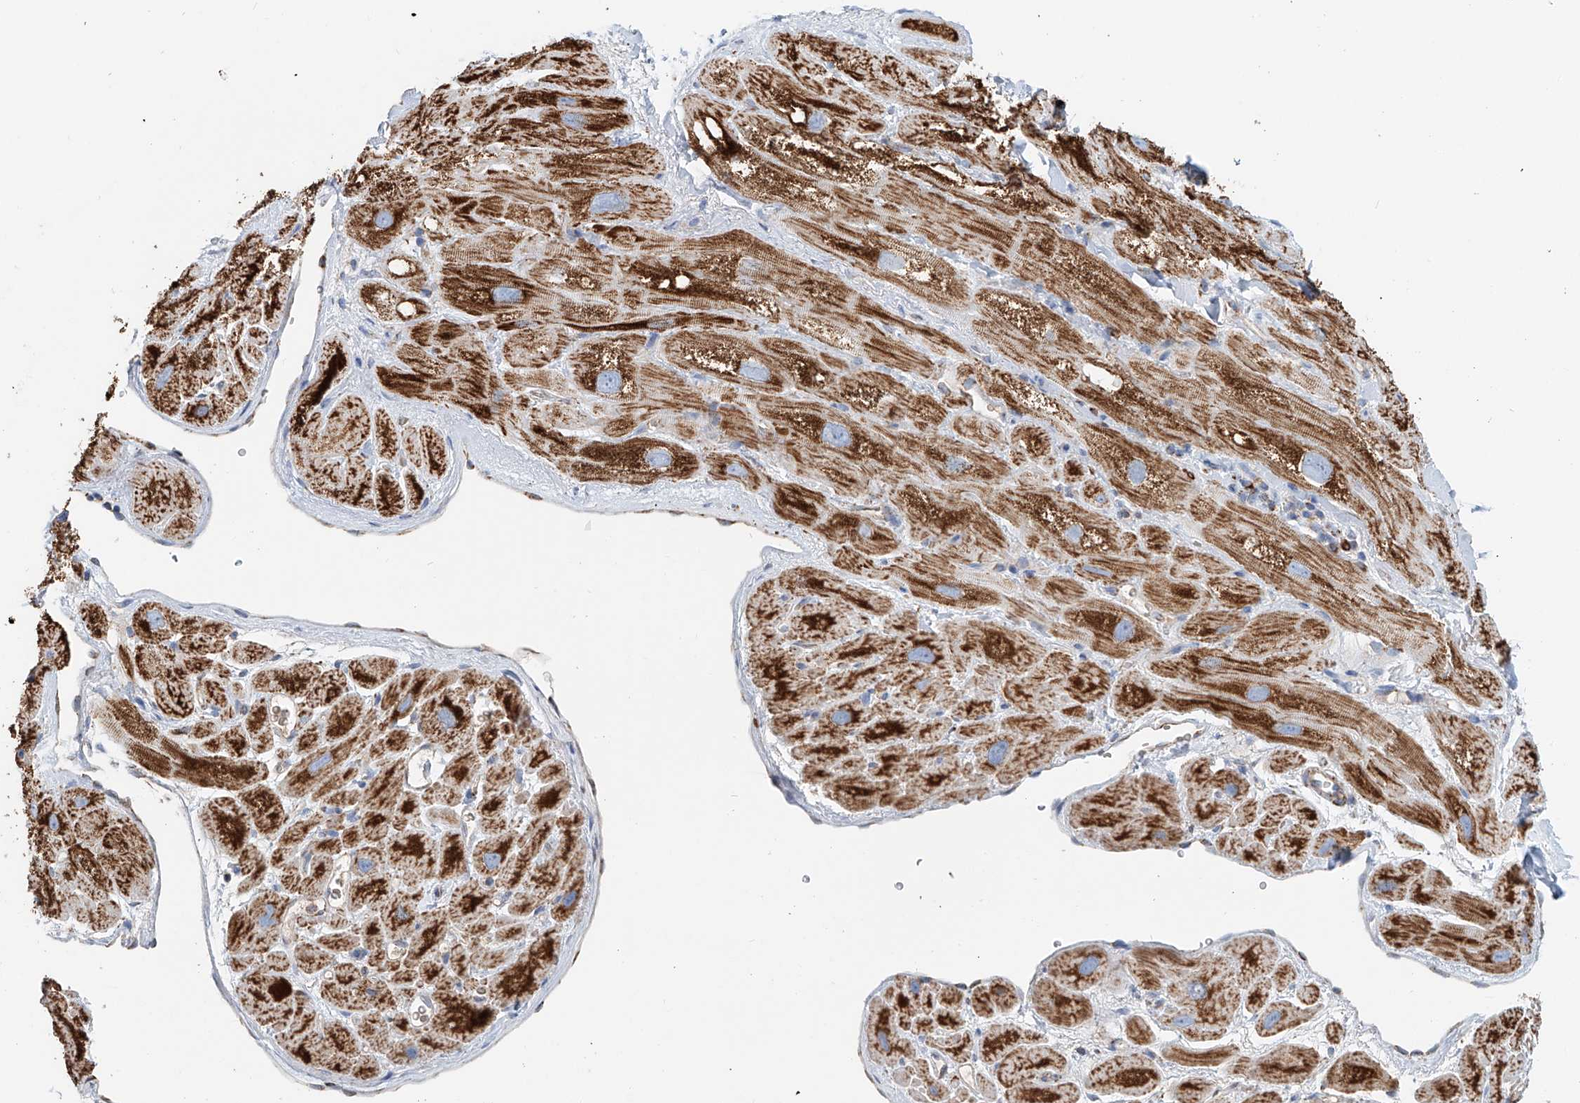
{"staining": {"intensity": "strong", "quantity": ">75%", "location": "cytoplasmic/membranous"}, "tissue": "heart muscle", "cell_type": "Cardiomyocytes", "image_type": "normal", "snomed": [{"axis": "morphology", "description": "Normal tissue, NOS"}, {"axis": "topography", "description": "Heart"}], "caption": "Protein staining of normal heart muscle exhibits strong cytoplasmic/membranous staining in about >75% of cardiomyocytes.", "gene": "CARD10", "patient": {"sex": "male", "age": 49}}